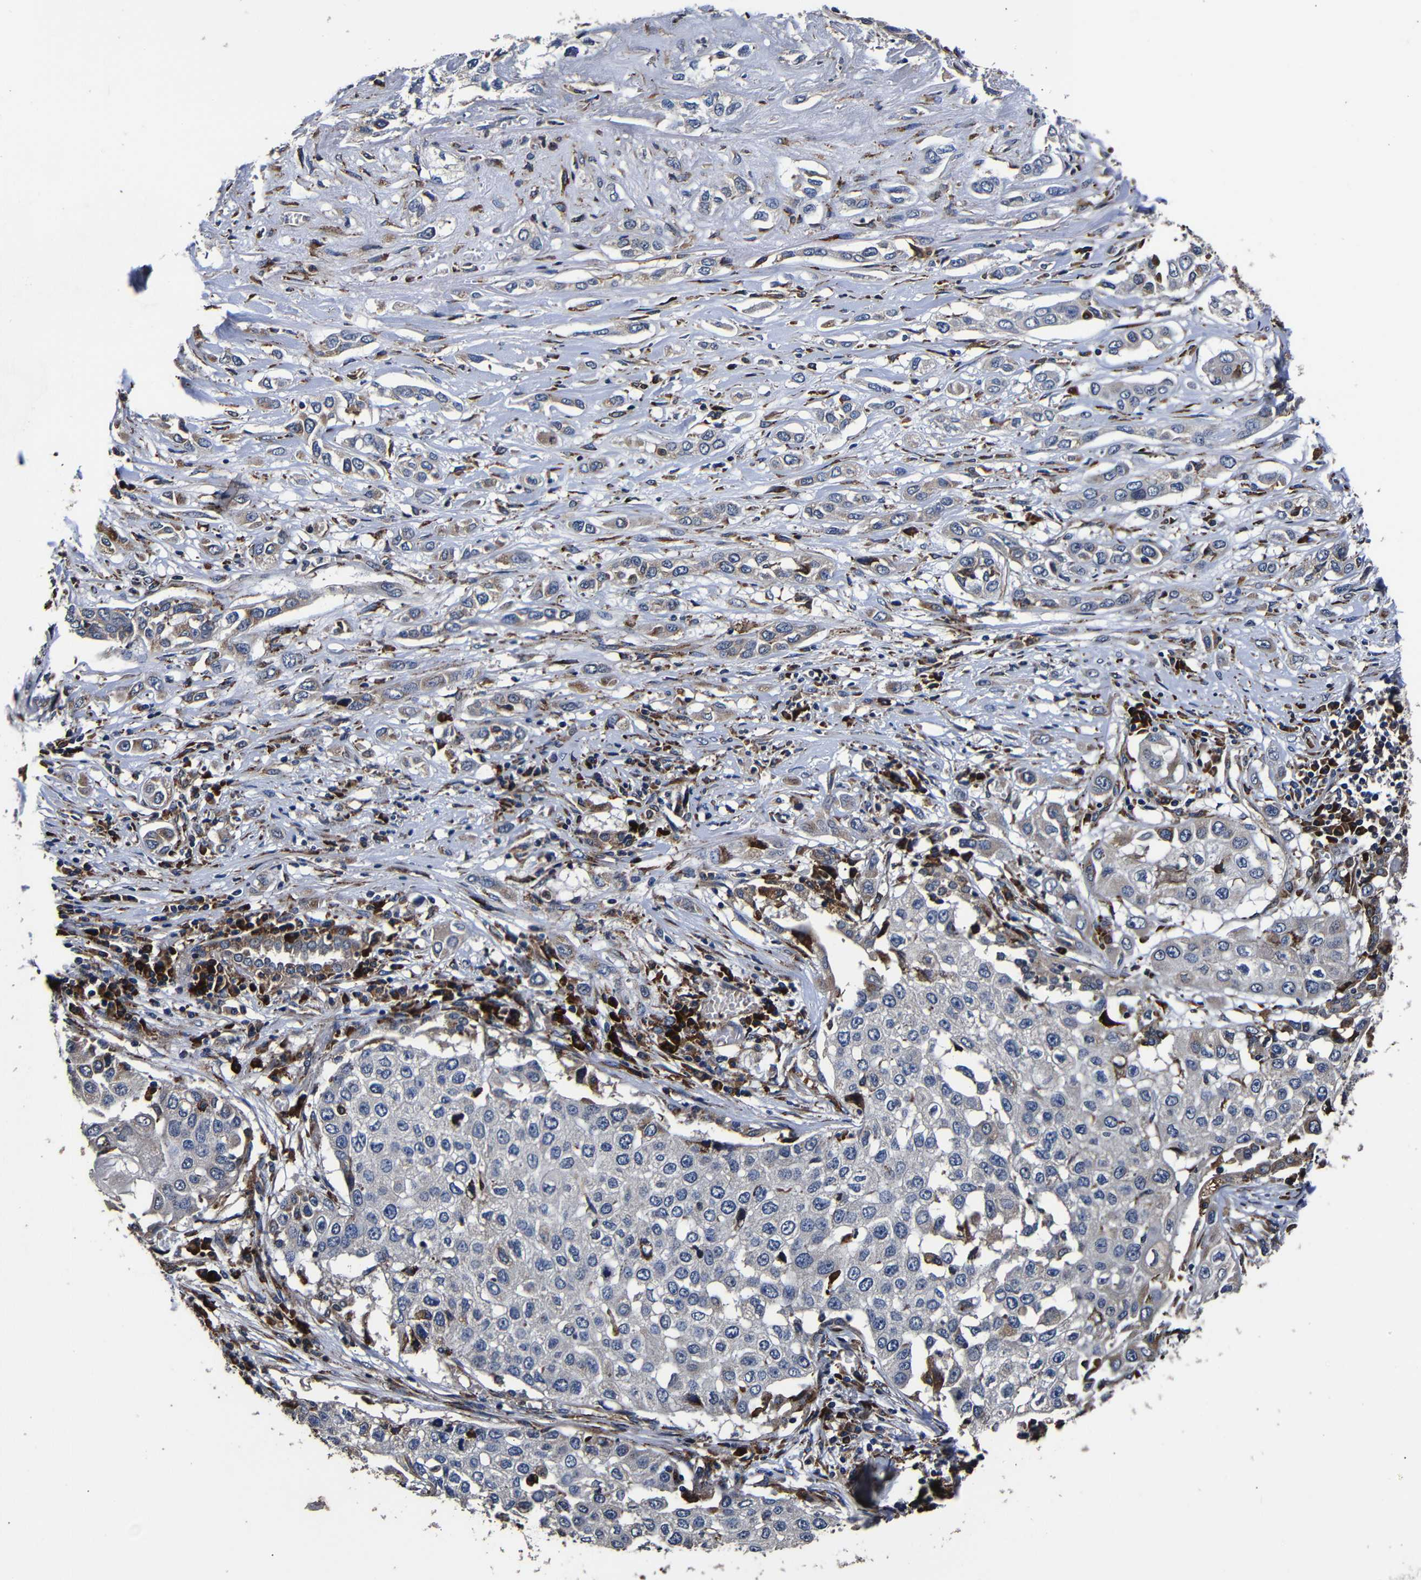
{"staining": {"intensity": "weak", "quantity": "25%-75%", "location": "cytoplasmic/membranous"}, "tissue": "lung cancer", "cell_type": "Tumor cells", "image_type": "cancer", "snomed": [{"axis": "morphology", "description": "Squamous cell carcinoma, NOS"}, {"axis": "topography", "description": "Lung"}], "caption": "A low amount of weak cytoplasmic/membranous positivity is identified in approximately 25%-75% of tumor cells in lung squamous cell carcinoma tissue.", "gene": "SCN9A", "patient": {"sex": "male", "age": 71}}